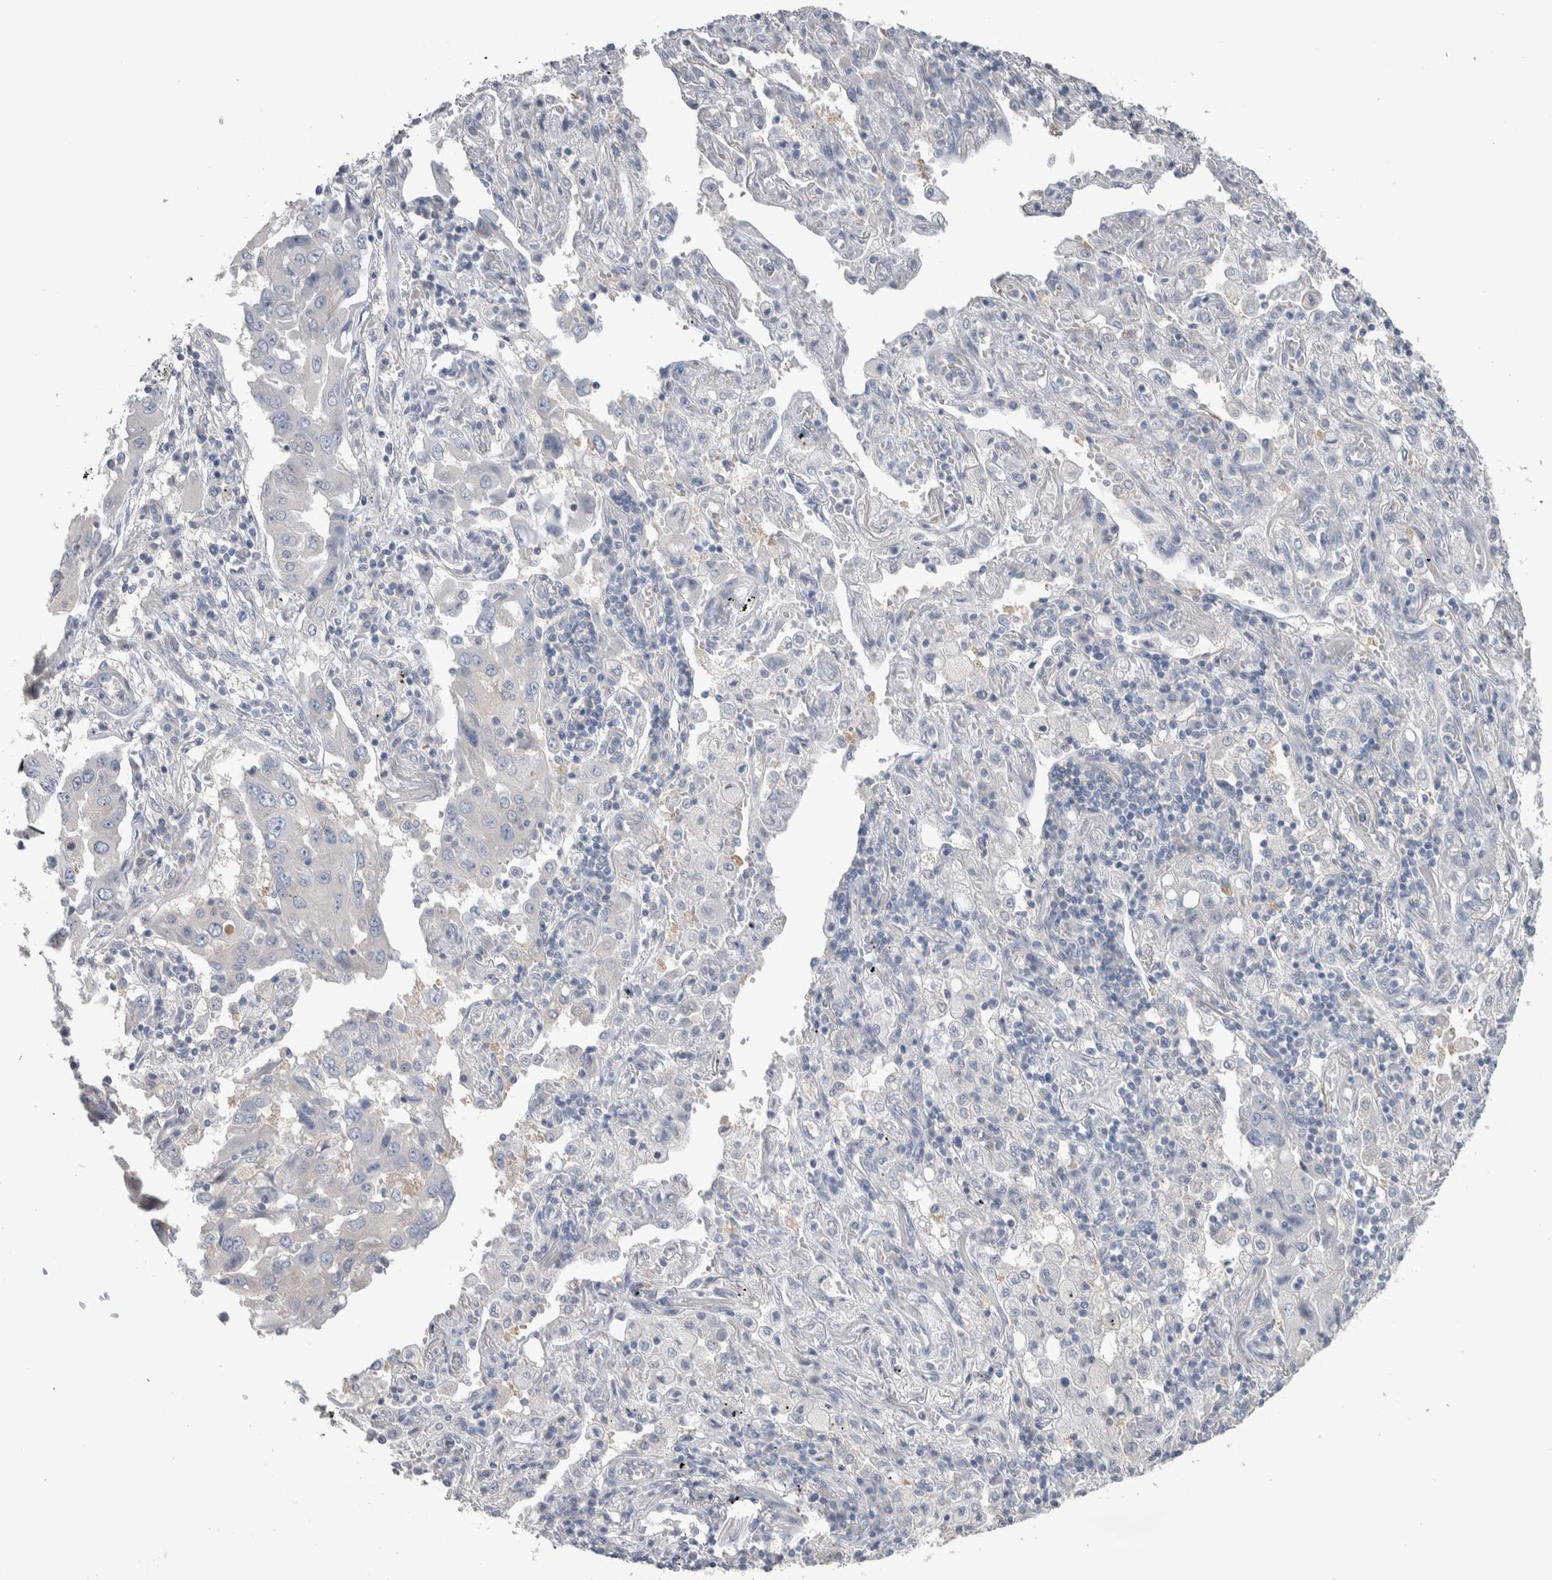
{"staining": {"intensity": "negative", "quantity": "none", "location": "none"}, "tissue": "lung cancer", "cell_type": "Tumor cells", "image_type": "cancer", "snomed": [{"axis": "morphology", "description": "Adenocarcinoma, NOS"}, {"axis": "topography", "description": "Lung"}], "caption": "High magnification brightfield microscopy of lung cancer stained with DAB (3,3'-diaminobenzidine) (brown) and counterstained with hematoxylin (blue): tumor cells show no significant expression.", "gene": "GPHN", "patient": {"sex": "female", "age": 65}}